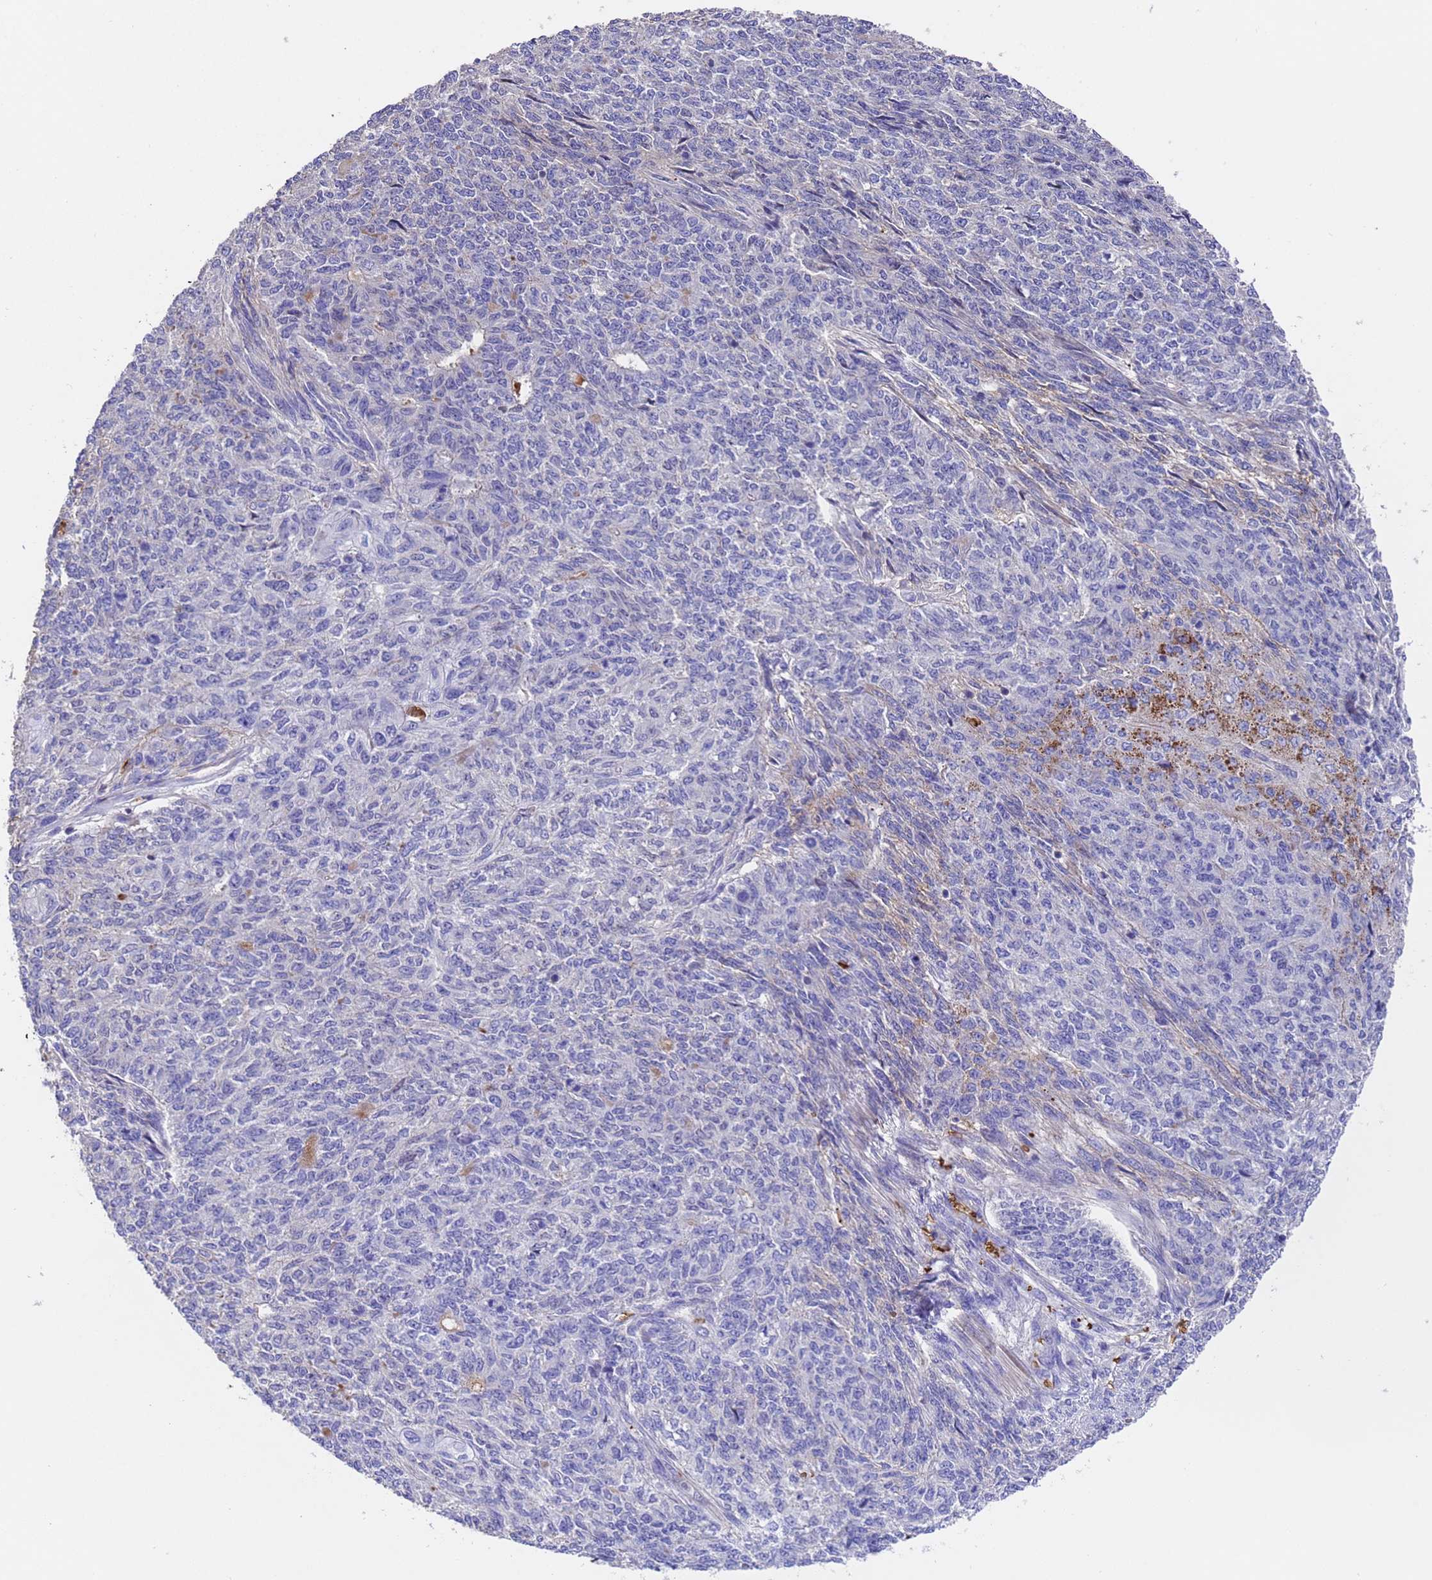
{"staining": {"intensity": "negative", "quantity": "none", "location": "none"}, "tissue": "endometrial cancer", "cell_type": "Tumor cells", "image_type": "cancer", "snomed": [{"axis": "morphology", "description": "Adenocarcinoma, NOS"}, {"axis": "topography", "description": "Endometrium"}], "caption": "Tumor cells show no significant protein staining in adenocarcinoma (endometrial).", "gene": "ELP6", "patient": {"sex": "female", "age": 32}}